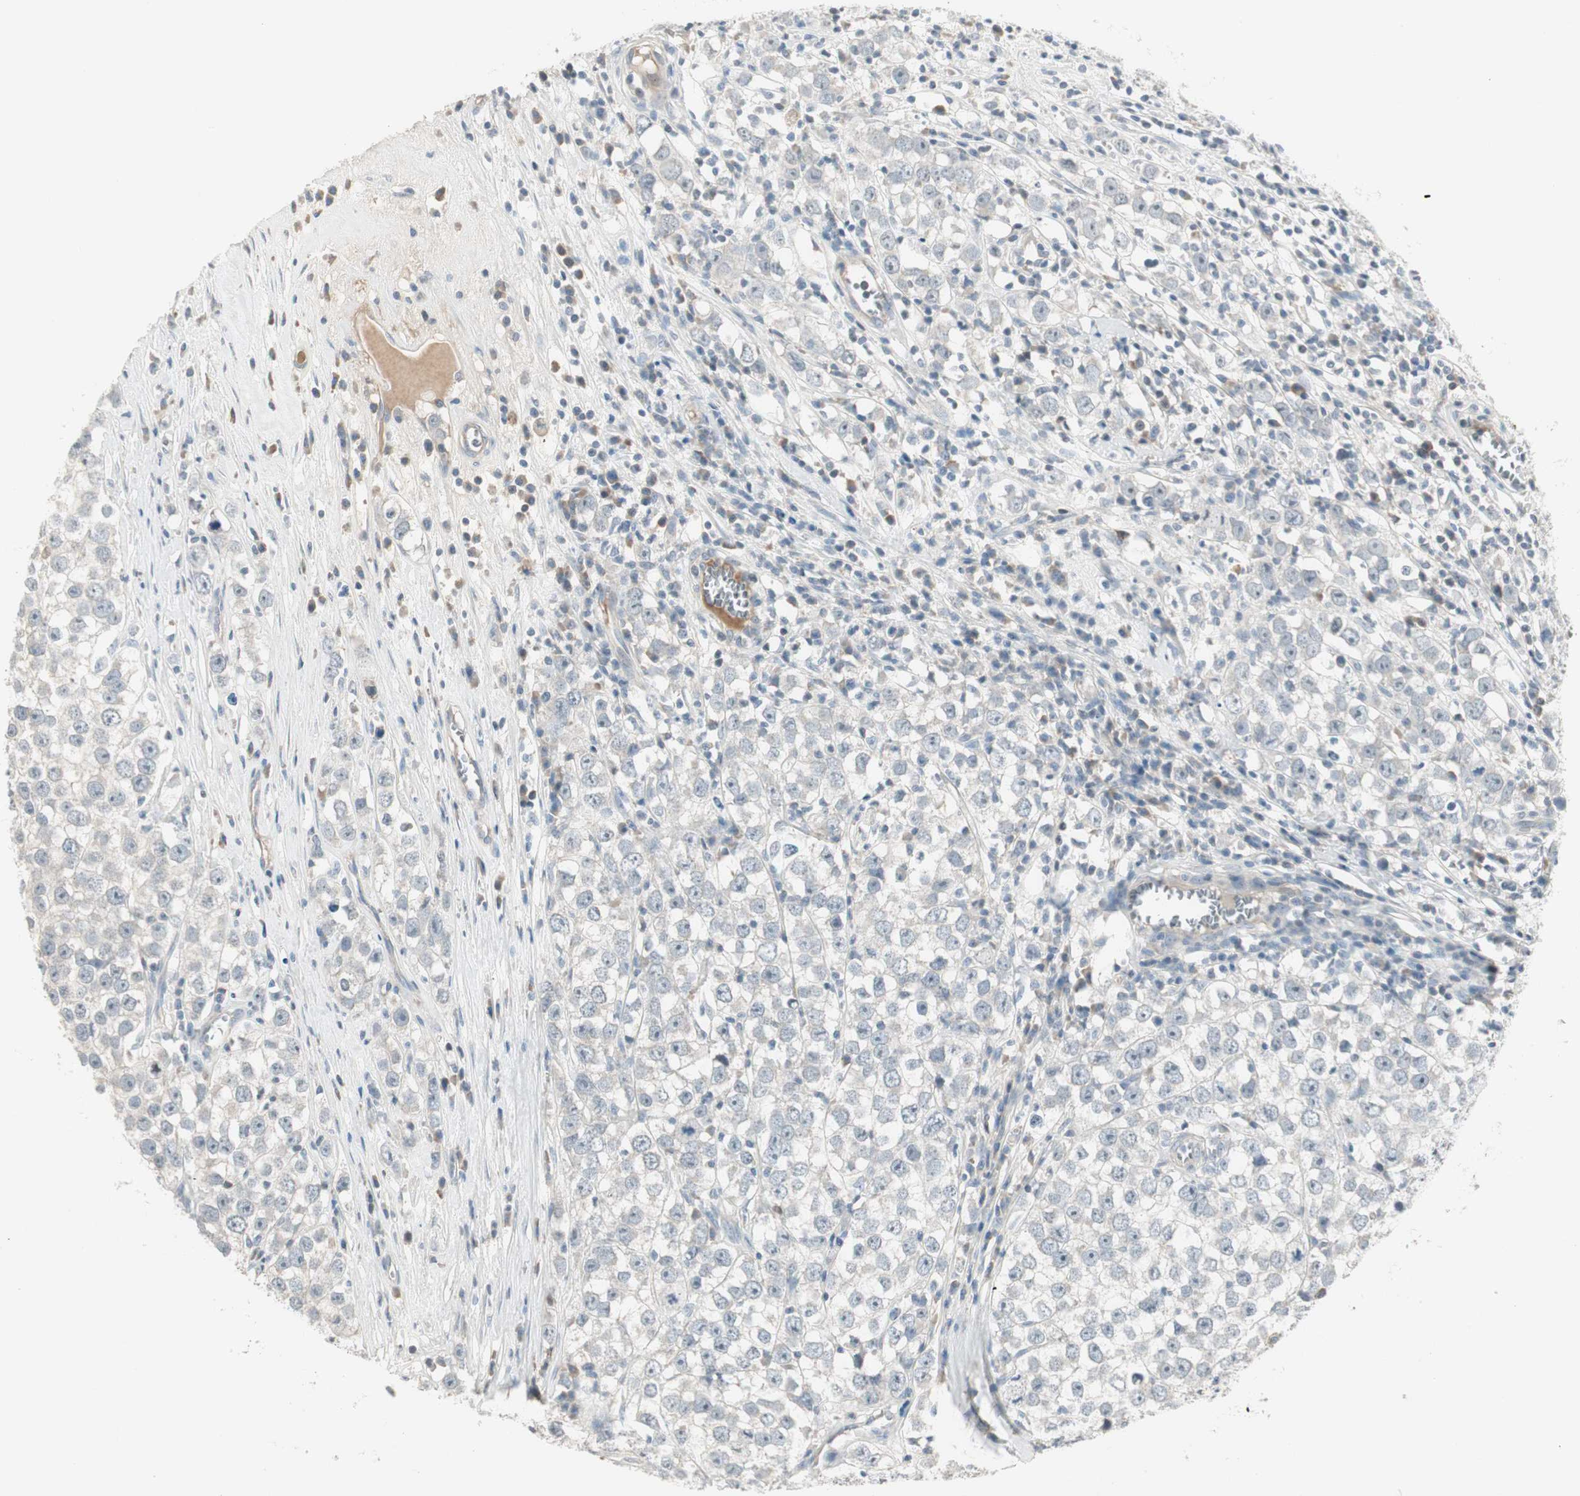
{"staining": {"intensity": "negative", "quantity": "none", "location": "none"}, "tissue": "testis cancer", "cell_type": "Tumor cells", "image_type": "cancer", "snomed": [{"axis": "morphology", "description": "Seminoma, NOS"}, {"axis": "morphology", "description": "Carcinoma, Embryonal, NOS"}, {"axis": "topography", "description": "Testis"}], "caption": "Tumor cells are negative for protein expression in human testis seminoma.", "gene": "EVA1A", "patient": {"sex": "male", "age": 52}}